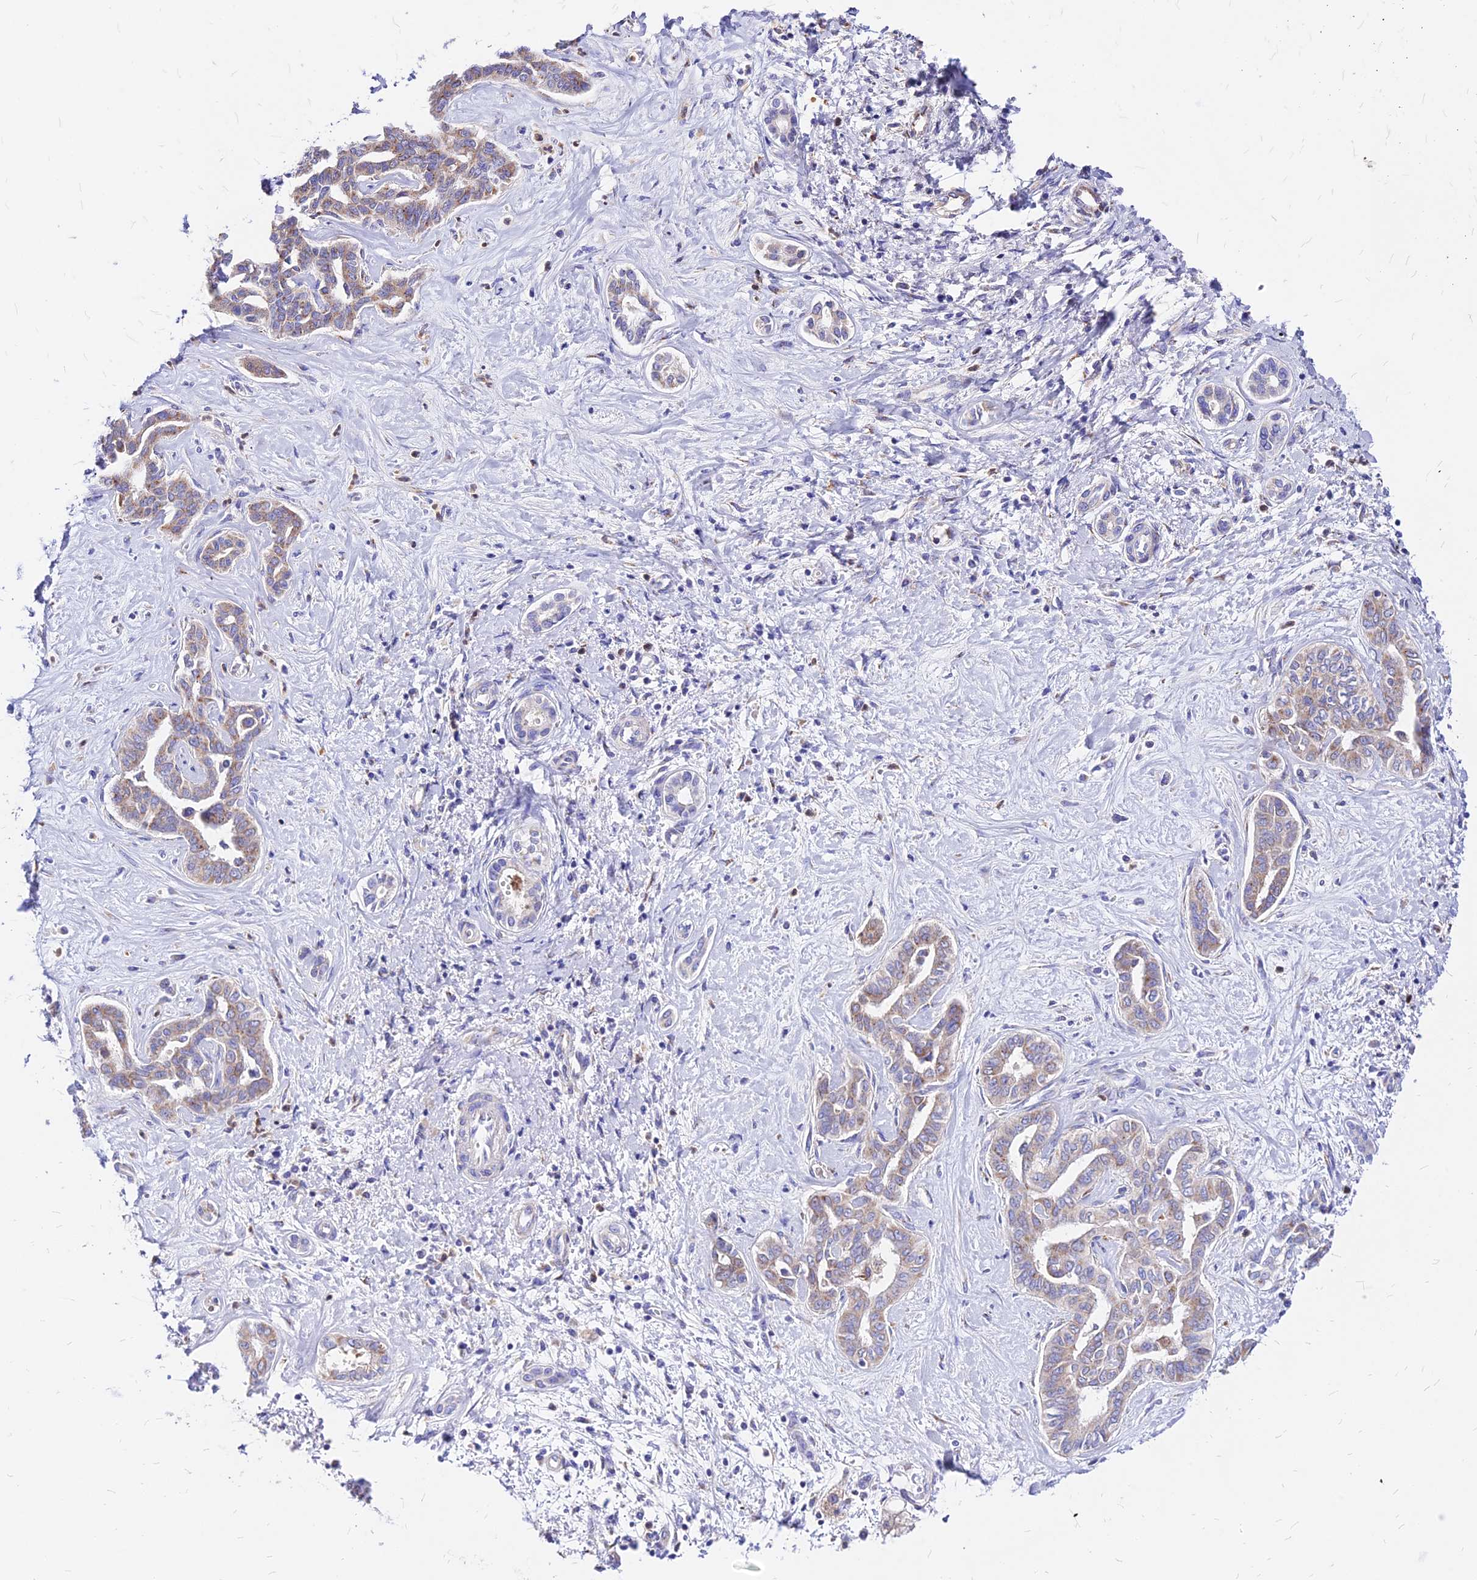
{"staining": {"intensity": "weak", "quantity": ">75%", "location": "cytoplasmic/membranous"}, "tissue": "liver cancer", "cell_type": "Tumor cells", "image_type": "cancer", "snomed": [{"axis": "morphology", "description": "Cholangiocarcinoma"}, {"axis": "topography", "description": "Liver"}], "caption": "Liver cholangiocarcinoma tissue displays weak cytoplasmic/membranous positivity in about >75% of tumor cells (Stains: DAB in brown, nuclei in blue, Microscopy: brightfield microscopy at high magnification).", "gene": "MRPL3", "patient": {"sex": "female", "age": 77}}